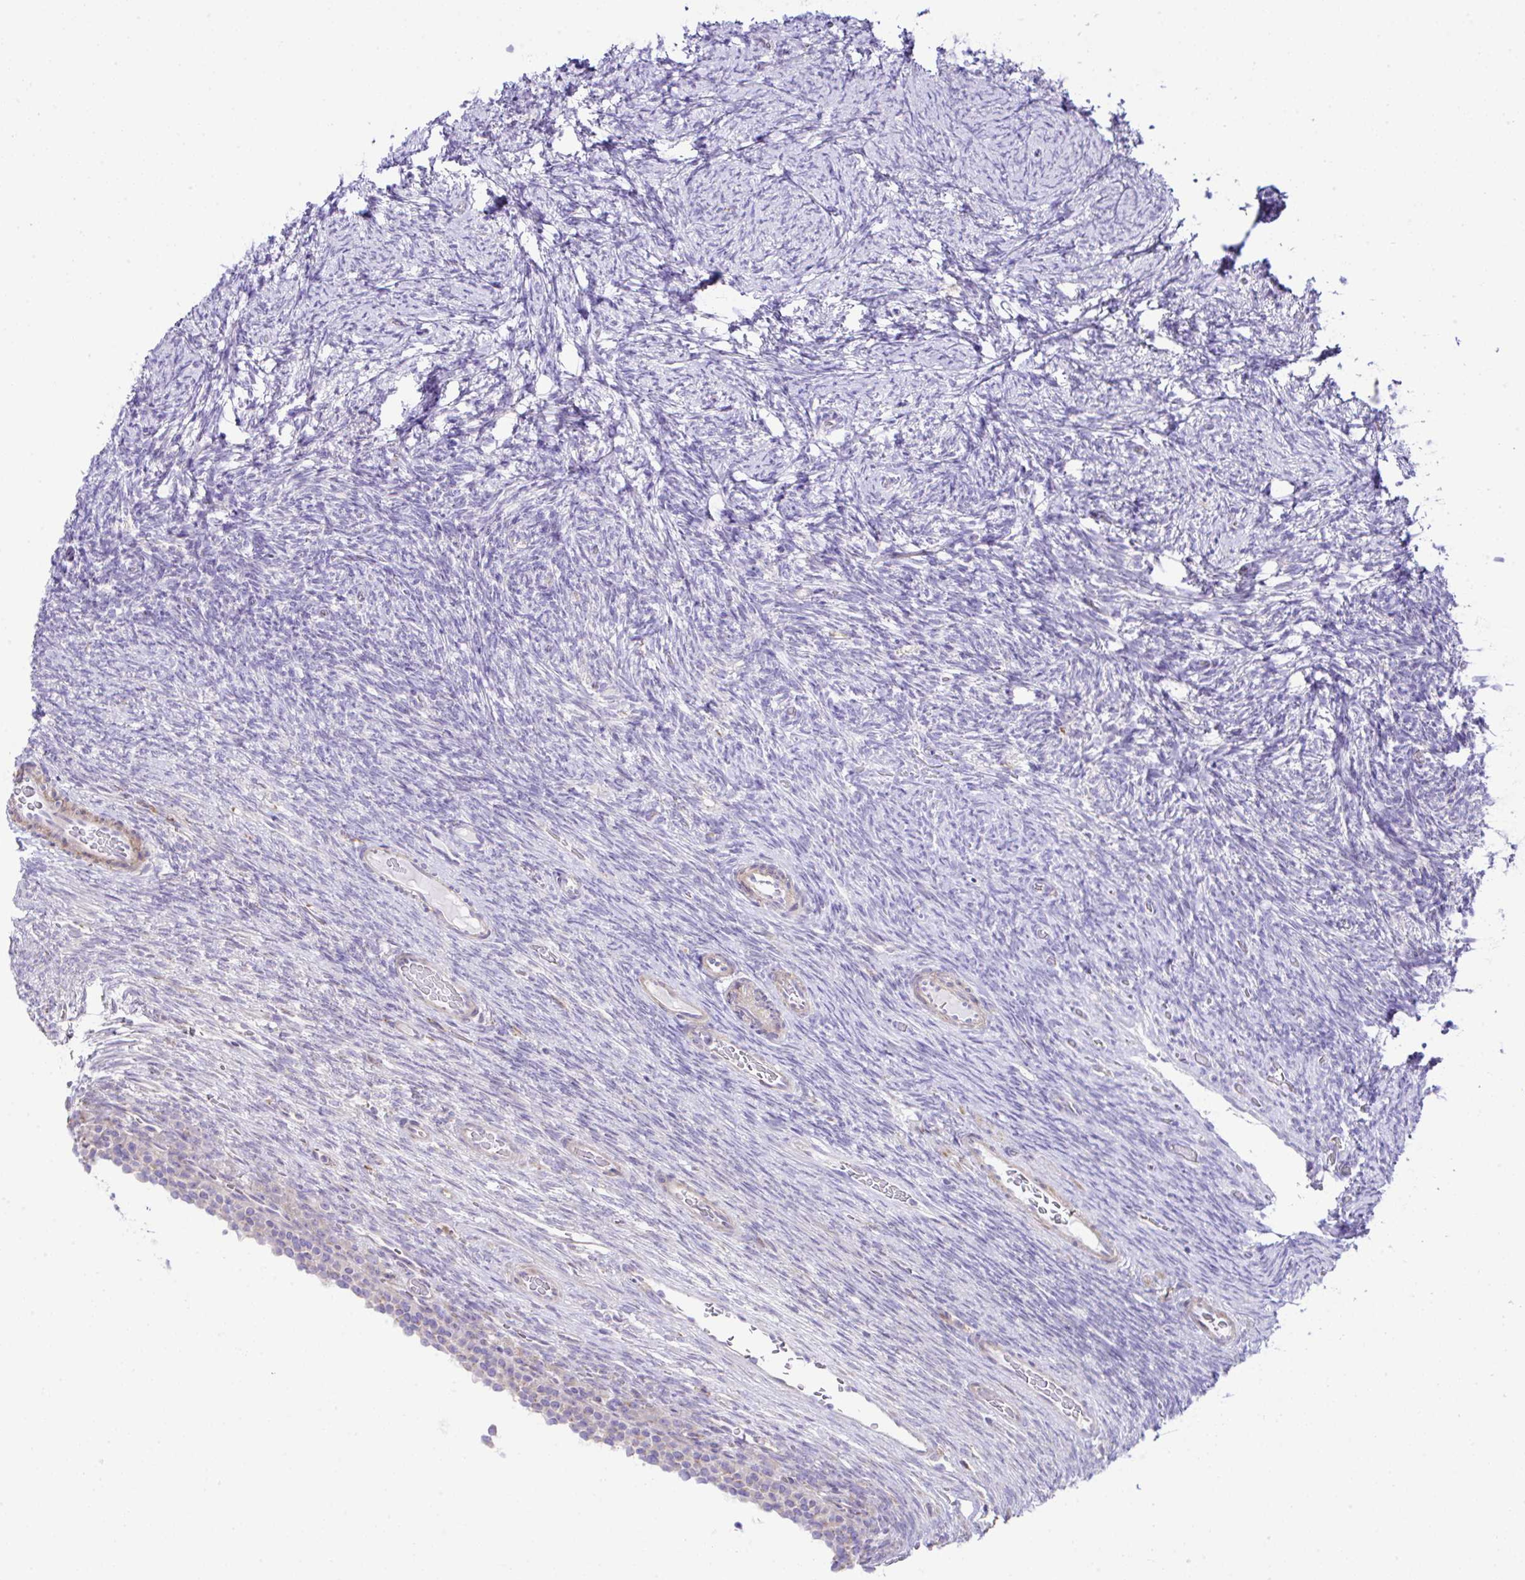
{"staining": {"intensity": "negative", "quantity": "none", "location": "none"}, "tissue": "ovary", "cell_type": "Follicle cells", "image_type": "normal", "snomed": [{"axis": "morphology", "description": "Normal tissue, NOS"}, {"axis": "topography", "description": "Ovary"}], "caption": "High magnification brightfield microscopy of normal ovary stained with DAB (brown) and counterstained with hematoxylin (blue): follicle cells show no significant staining.", "gene": "OR4P4", "patient": {"sex": "female", "age": 34}}